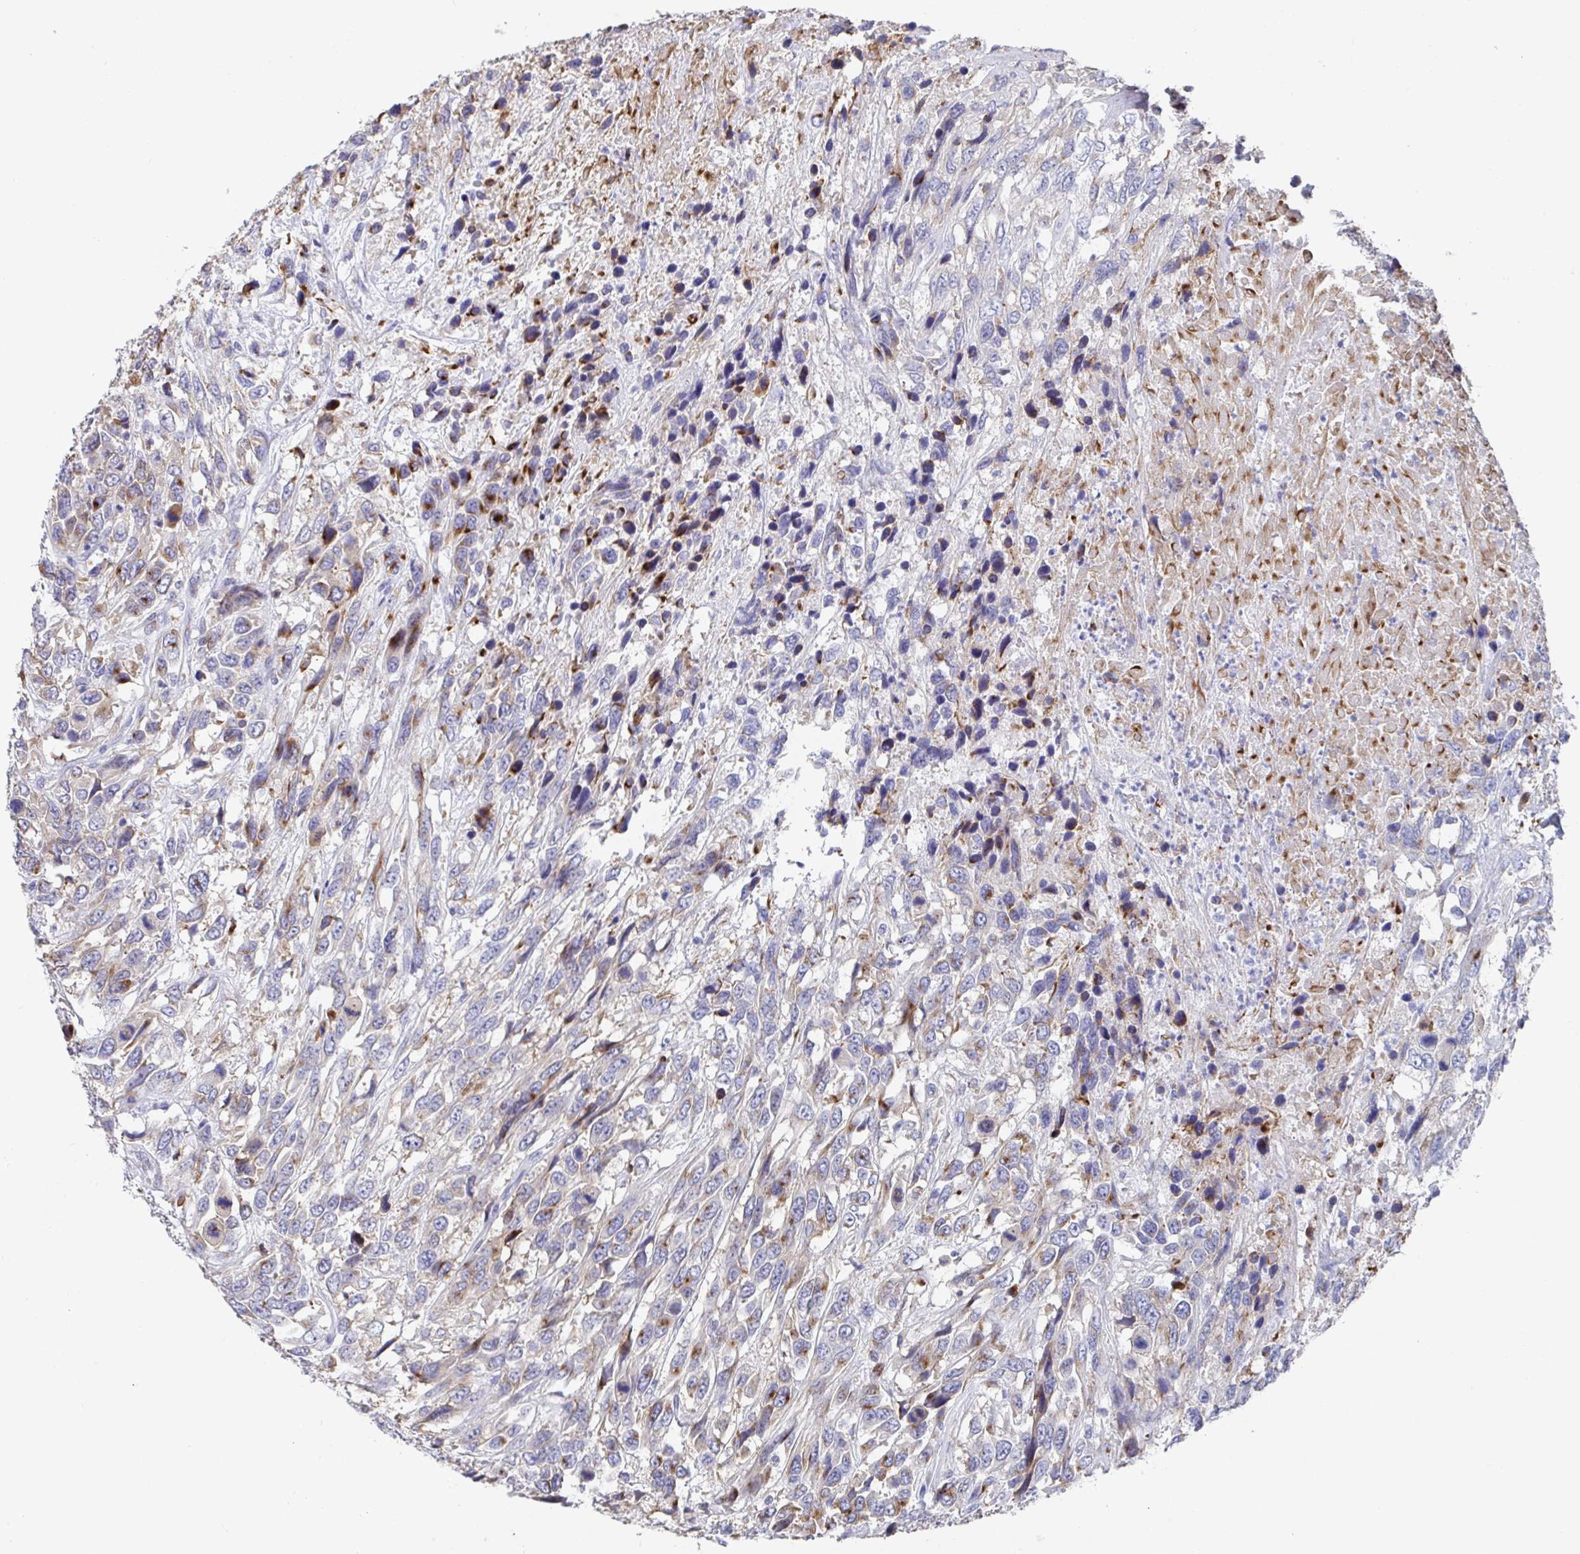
{"staining": {"intensity": "moderate", "quantity": "<25%", "location": "cytoplasmic/membranous"}, "tissue": "urothelial cancer", "cell_type": "Tumor cells", "image_type": "cancer", "snomed": [{"axis": "morphology", "description": "Urothelial carcinoma, High grade"}, {"axis": "topography", "description": "Urinary bladder"}], "caption": "Human high-grade urothelial carcinoma stained with a protein marker reveals moderate staining in tumor cells.", "gene": "TAS2R39", "patient": {"sex": "female", "age": 70}}